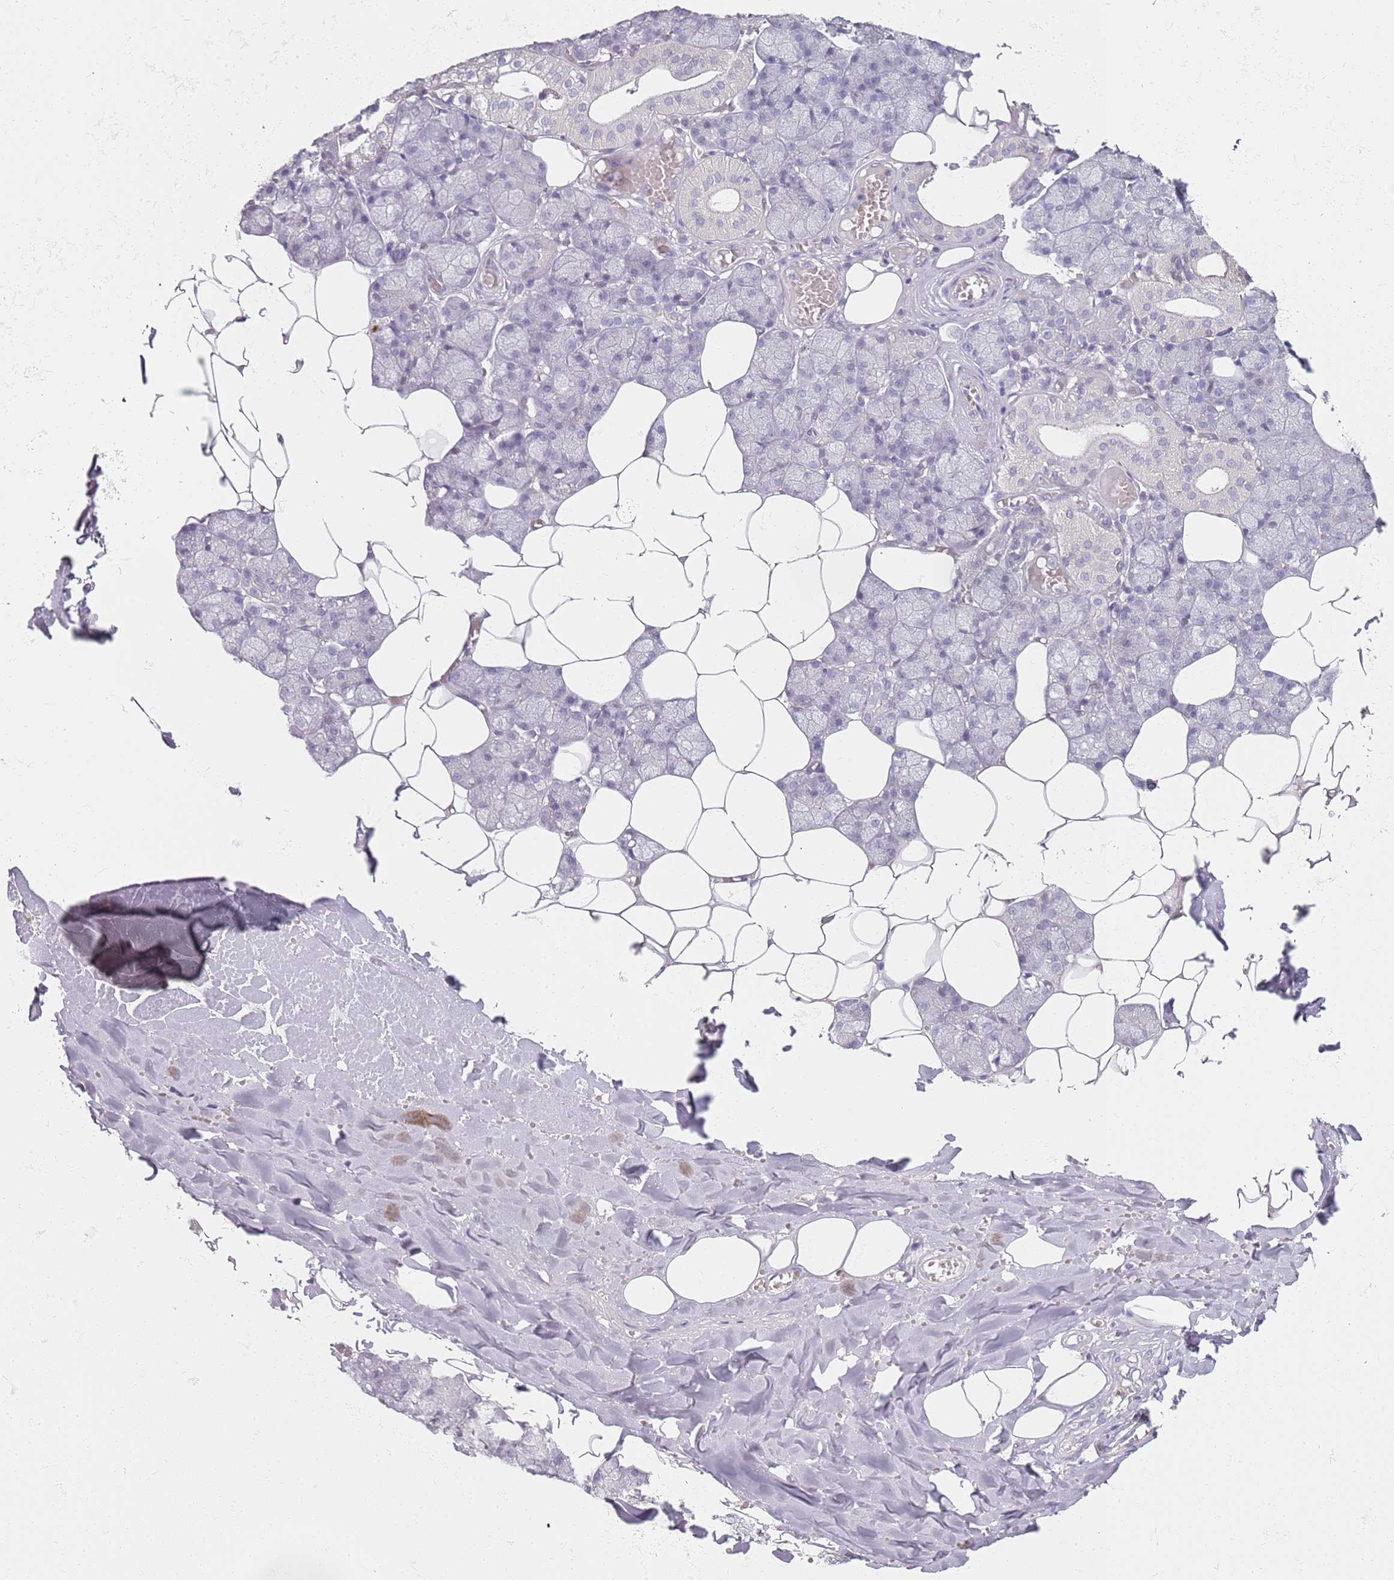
{"staining": {"intensity": "negative", "quantity": "none", "location": "none"}, "tissue": "salivary gland", "cell_type": "Glandular cells", "image_type": "normal", "snomed": [{"axis": "morphology", "description": "Normal tissue, NOS"}, {"axis": "topography", "description": "Salivary gland"}], "caption": "The micrograph displays no significant positivity in glandular cells of salivary gland. (Stains: DAB immunohistochemistry with hematoxylin counter stain, Microscopy: brightfield microscopy at high magnification).", "gene": "CD40LG", "patient": {"sex": "male", "age": 62}}